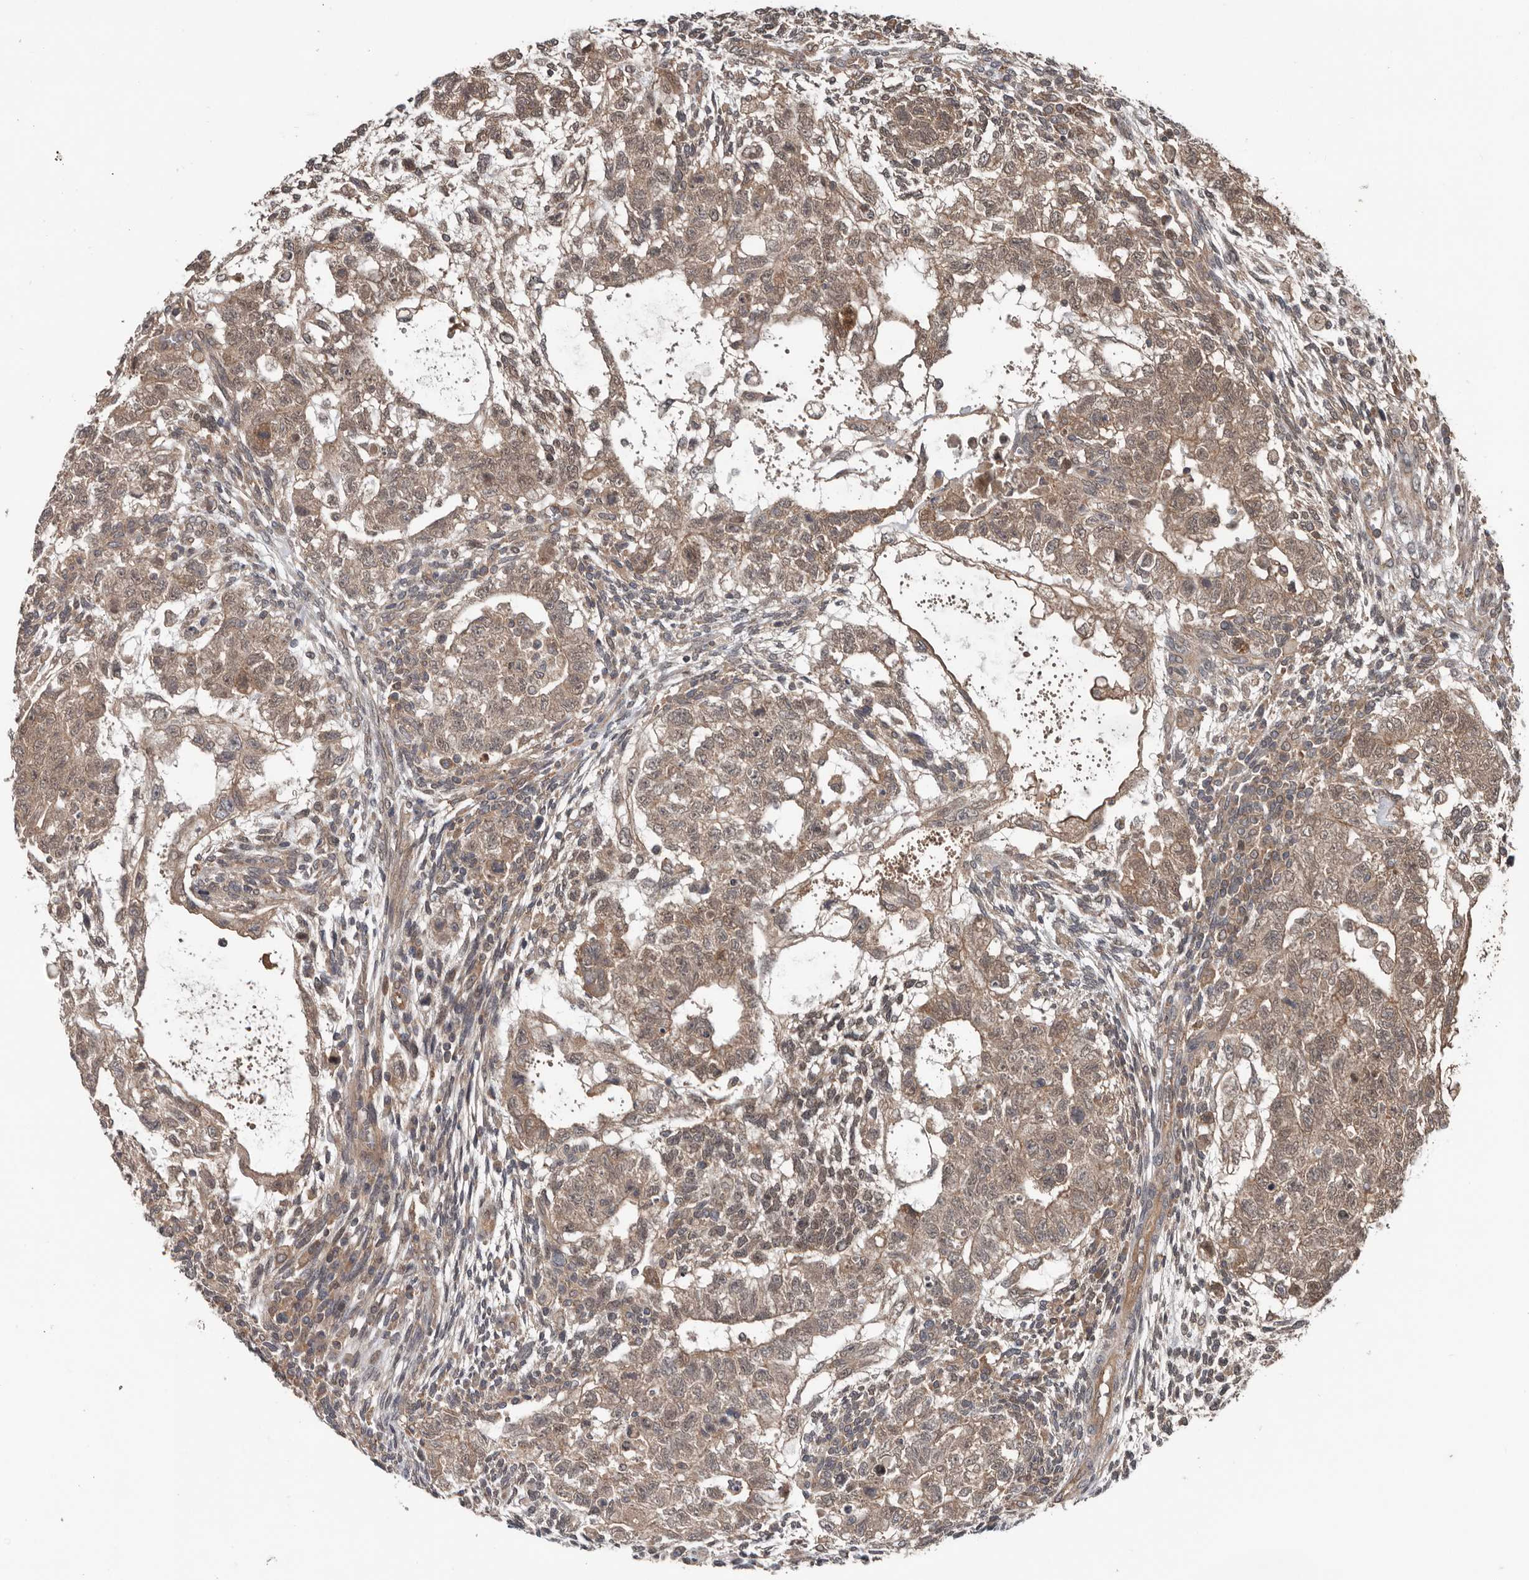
{"staining": {"intensity": "weak", "quantity": ">75%", "location": "cytoplasmic/membranous,nuclear"}, "tissue": "testis cancer", "cell_type": "Tumor cells", "image_type": "cancer", "snomed": [{"axis": "morphology", "description": "Carcinoma, Embryonal, NOS"}, {"axis": "topography", "description": "Testis"}], "caption": "Immunohistochemical staining of testis embryonal carcinoma shows low levels of weak cytoplasmic/membranous and nuclear staining in about >75% of tumor cells.", "gene": "DNAJB4", "patient": {"sex": "male", "age": 37}}